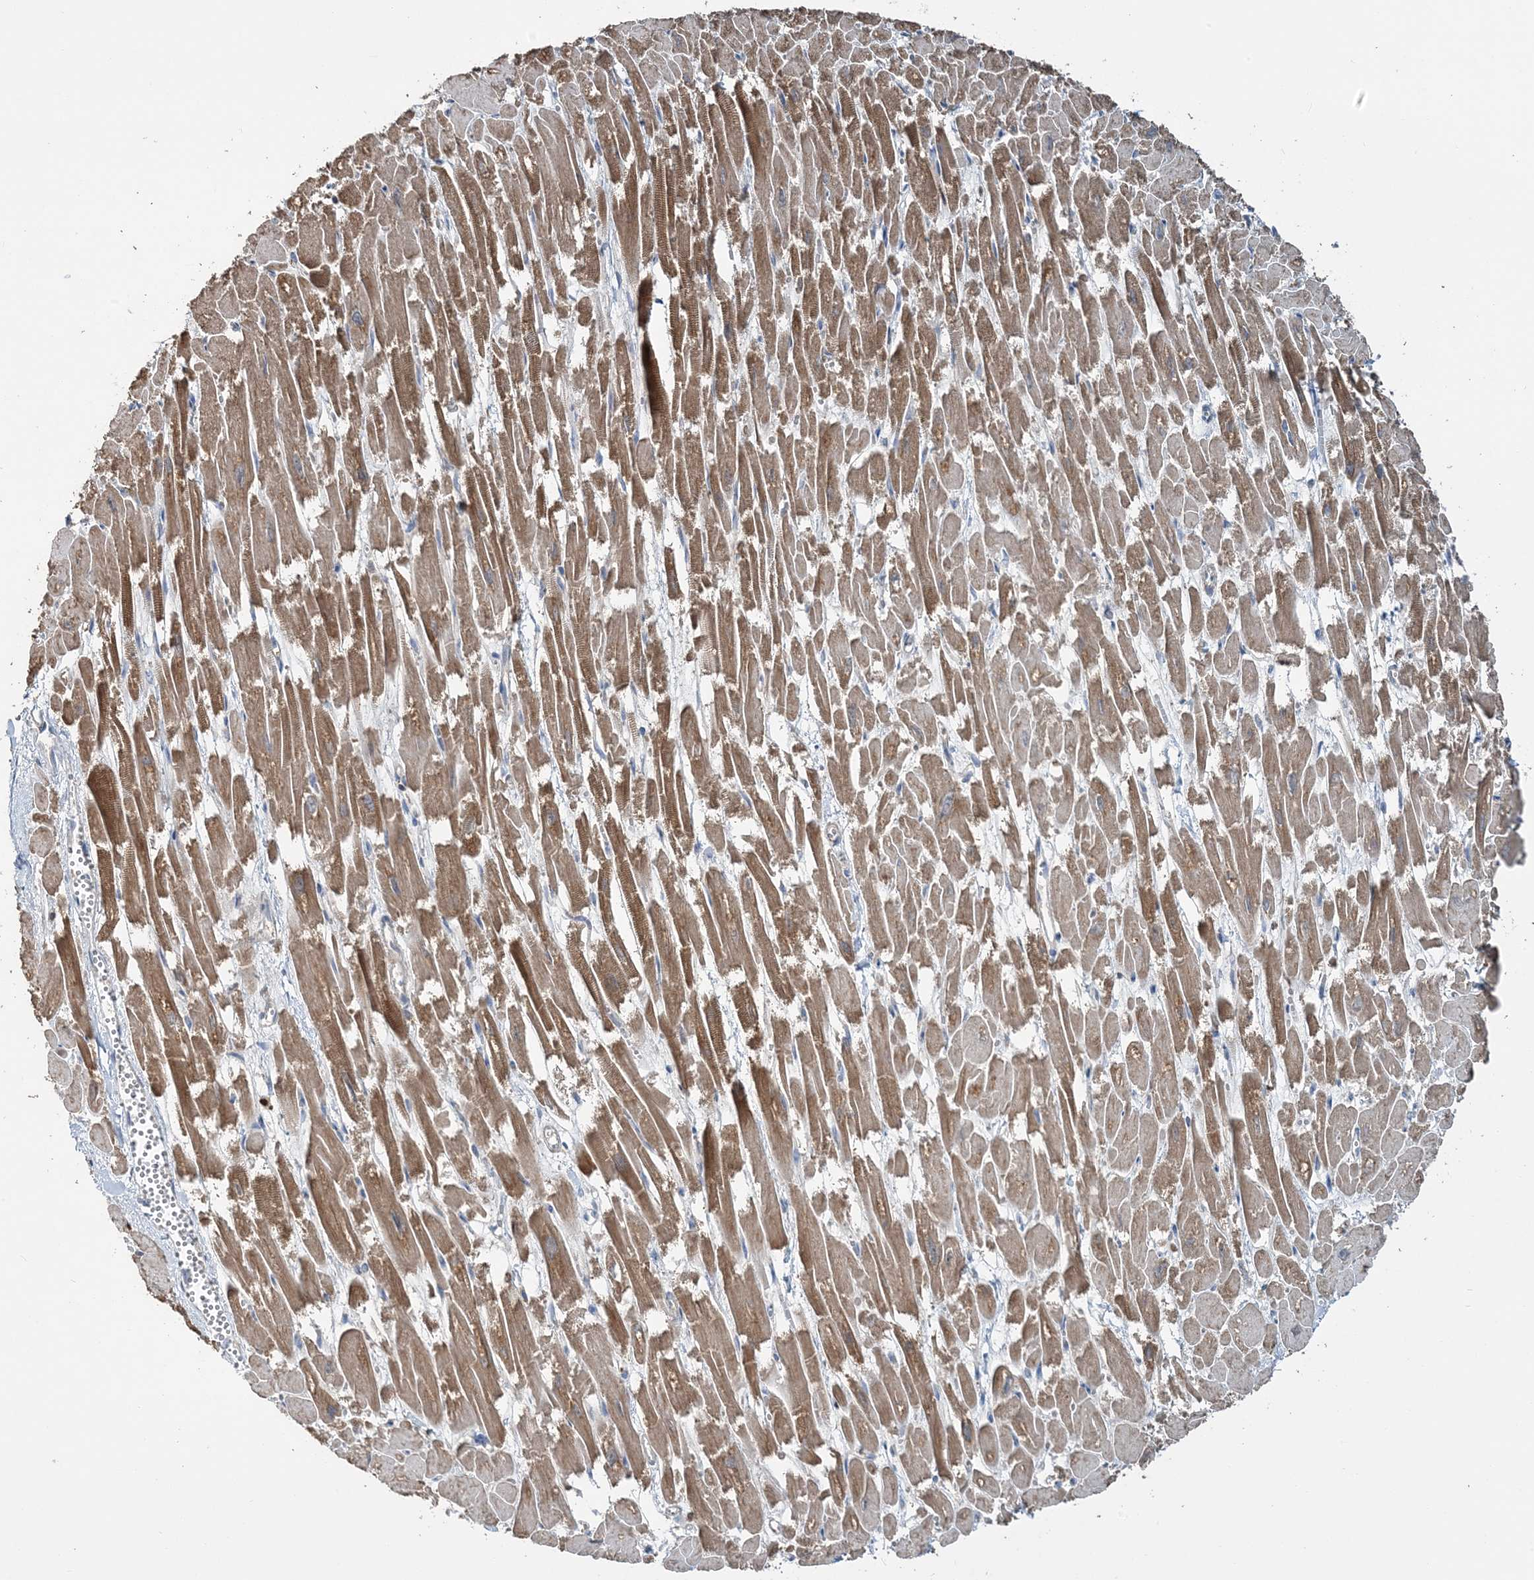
{"staining": {"intensity": "moderate", "quantity": ">75%", "location": "cytoplasmic/membranous"}, "tissue": "heart muscle", "cell_type": "Cardiomyocytes", "image_type": "normal", "snomed": [{"axis": "morphology", "description": "Normal tissue, NOS"}, {"axis": "topography", "description": "Heart"}], "caption": "Immunohistochemistry (IHC) of unremarkable heart muscle reveals medium levels of moderate cytoplasmic/membranous staining in approximately >75% of cardiomyocytes. The staining was performed using DAB (3,3'-diaminobenzidine), with brown indicating positive protein expression. Nuclei are stained blue with hematoxylin.", "gene": "TMLHE", "patient": {"sex": "male", "age": 54}}